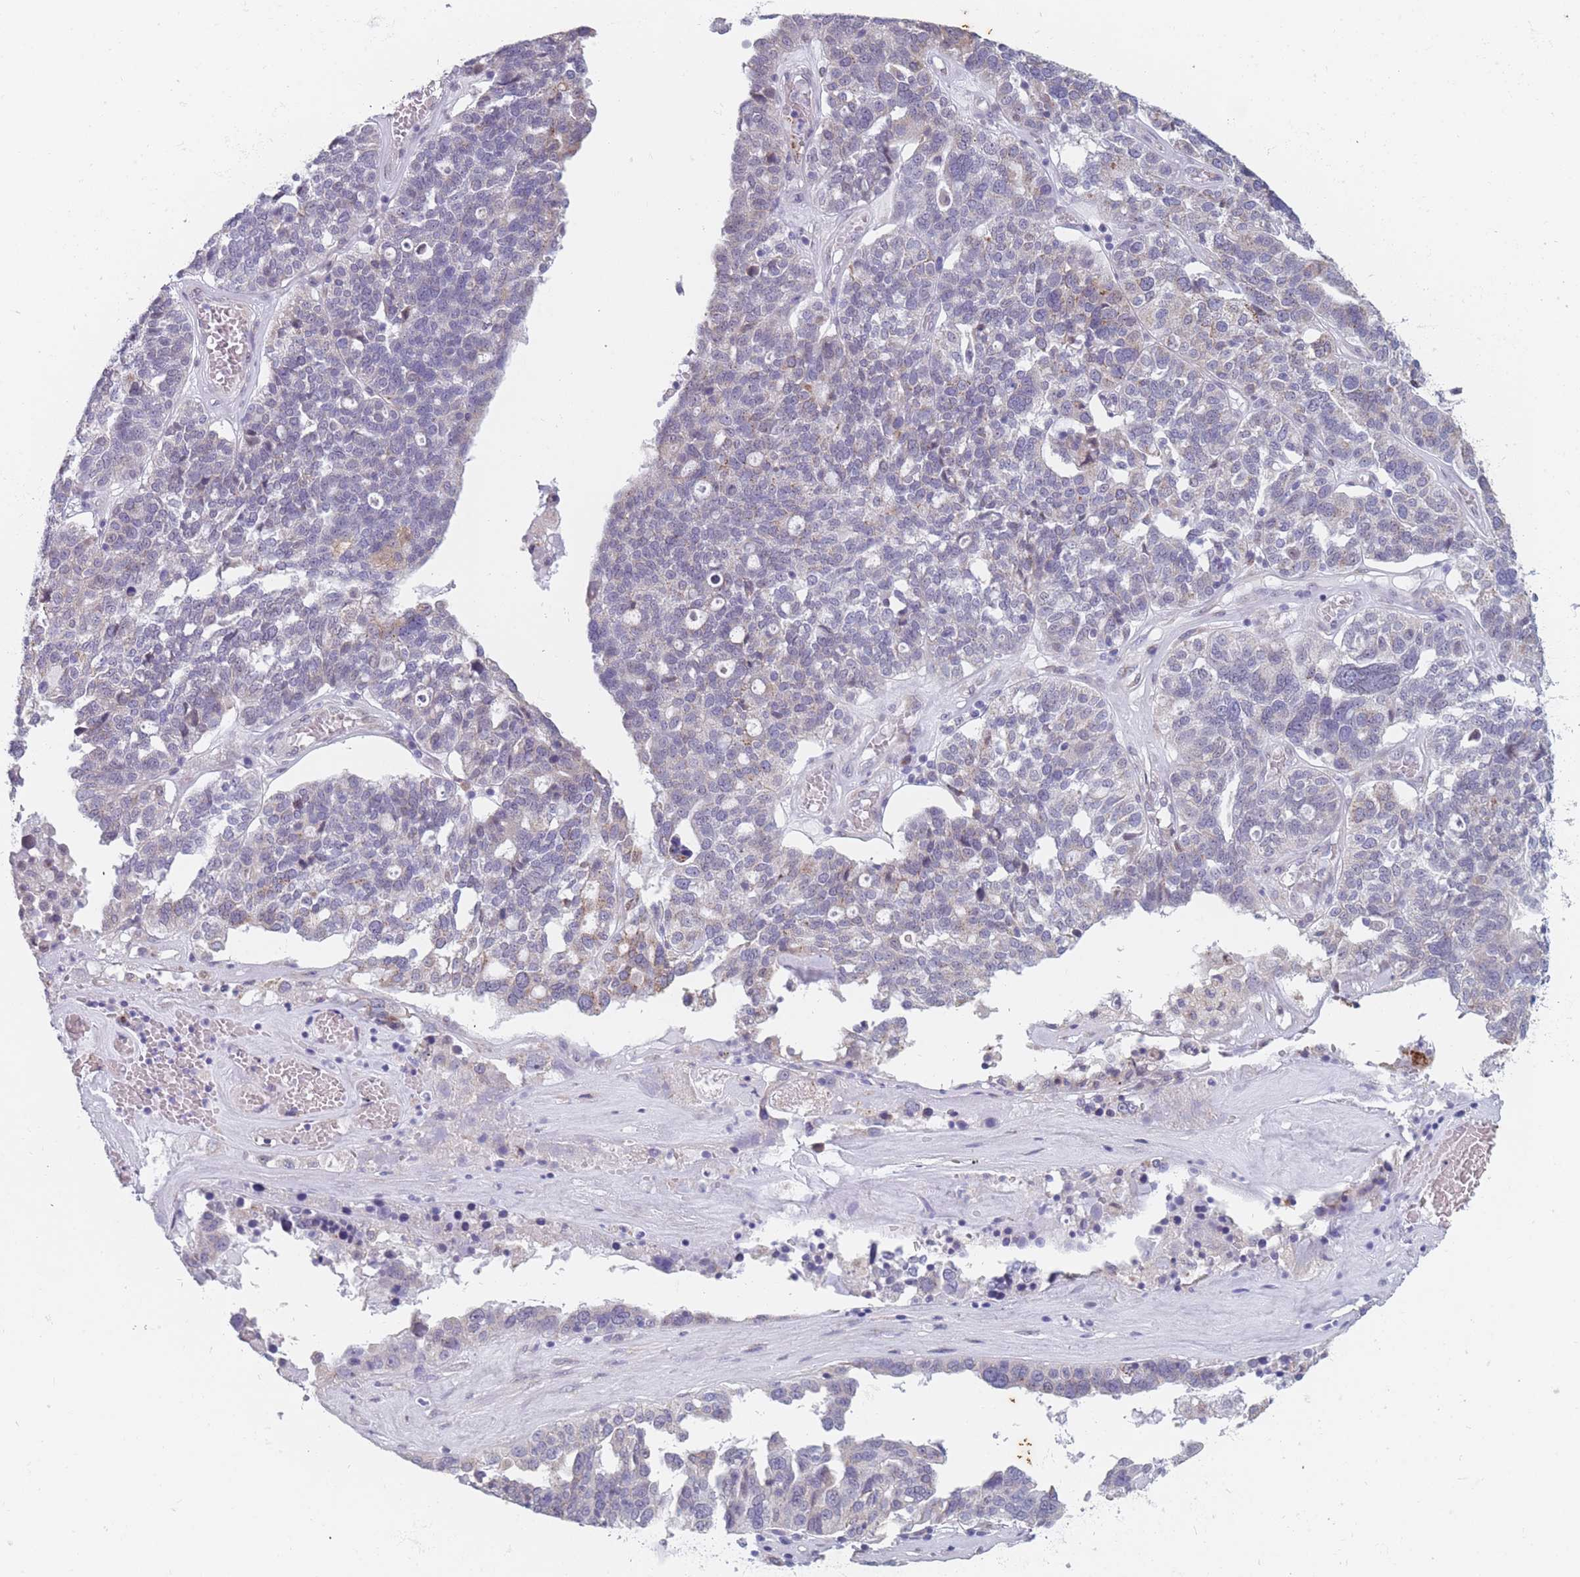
{"staining": {"intensity": "moderate", "quantity": "25%-75%", "location": "cytoplasmic/membranous"}, "tissue": "ovarian cancer", "cell_type": "Tumor cells", "image_type": "cancer", "snomed": [{"axis": "morphology", "description": "Cystadenocarcinoma, serous, NOS"}, {"axis": "topography", "description": "Ovary"}], "caption": "This is an image of immunohistochemistry staining of ovarian cancer (serous cystadenocarcinoma), which shows moderate staining in the cytoplasmic/membranous of tumor cells.", "gene": "TMED10", "patient": {"sex": "female", "age": 59}}